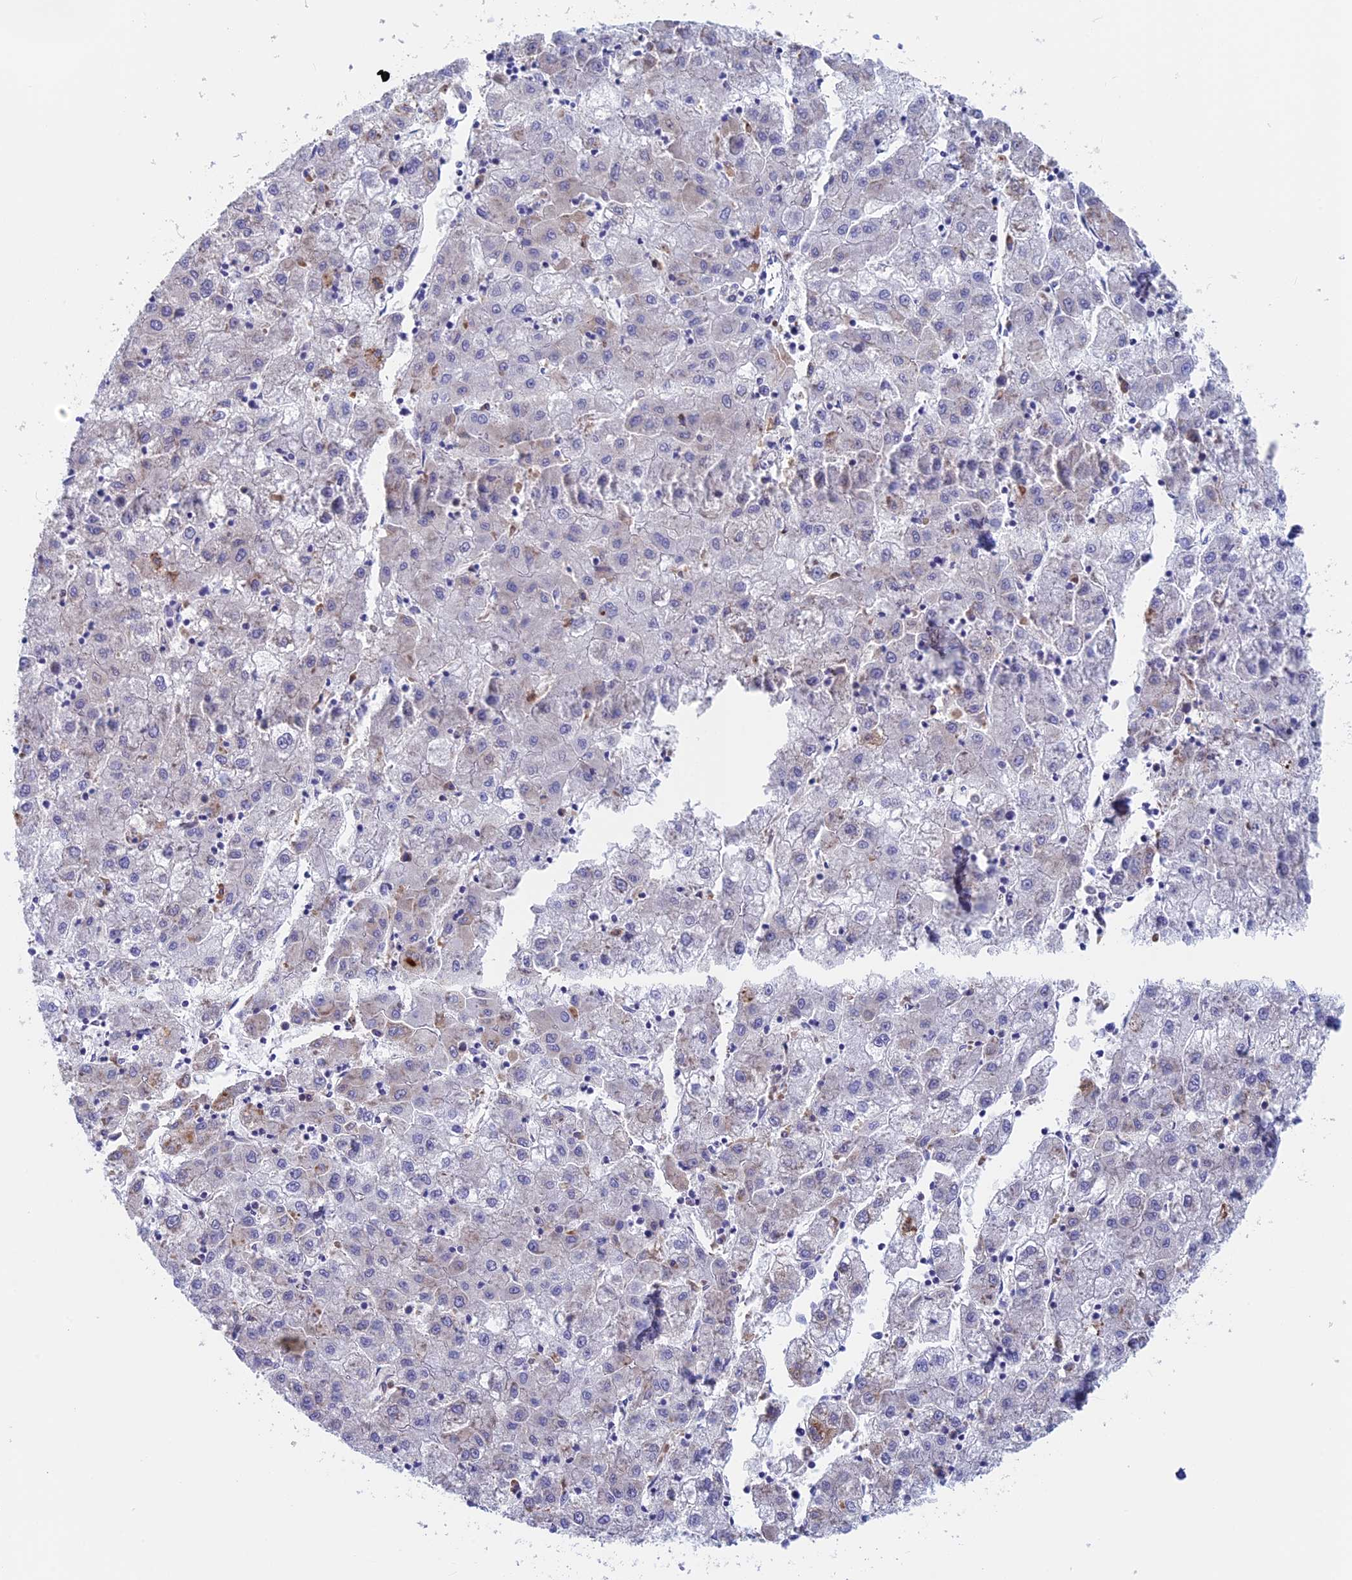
{"staining": {"intensity": "negative", "quantity": "none", "location": "none"}, "tissue": "liver cancer", "cell_type": "Tumor cells", "image_type": "cancer", "snomed": [{"axis": "morphology", "description": "Carcinoma, Hepatocellular, NOS"}, {"axis": "topography", "description": "Liver"}], "caption": "Protein analysis of liver cancer (hepatocellular carcinoma) reveals no significant positivity in tumor cells.", "gene": "SYNDIG1L", "patient": {"sex": "male", "age": 72}}